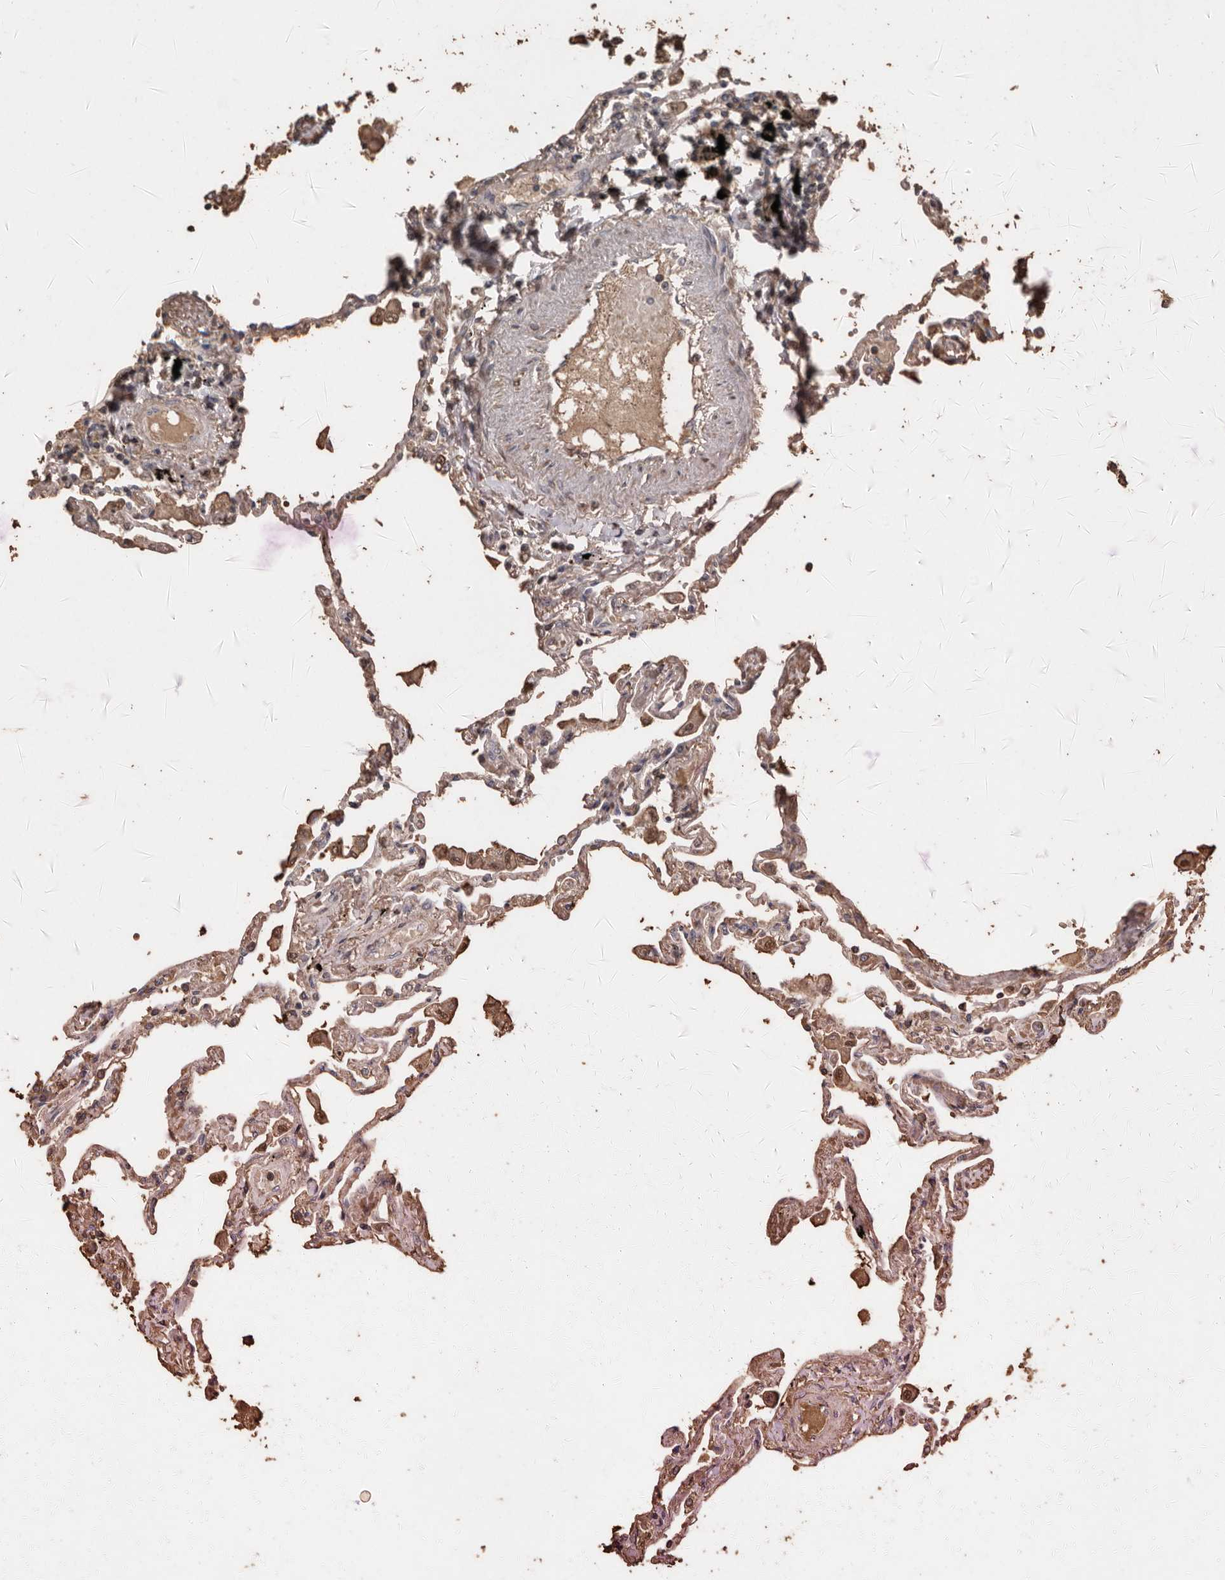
{"staining": {"intensity": "moderate", "quantity": "25%-75%", "location": "cytoplasmic/membranous"}, "tissue": "lung", "cell_type": "Alveolar cells", "image_type": "normal", "snomed": [{"axis": "morphology", "description": "Normal tissue, NOS"}, {"axis": "topography", "description": "Lung"}], "caption": "Immunohistochemistry staining of benign lung, which displays medium levels of moderate cytoplasmic/membranous positivity in about 25%-75% of alveolar cells indicating moderate cytoplasmic/membranous protein expression. The staining was performed using DAB (3,3'-diaminobenzidine) (brown) for protein detection and nuclei were counterstained in hematoxylin (blue).", "gene": "RANBP17", "patient": {"sex": "female", "age": 67}}